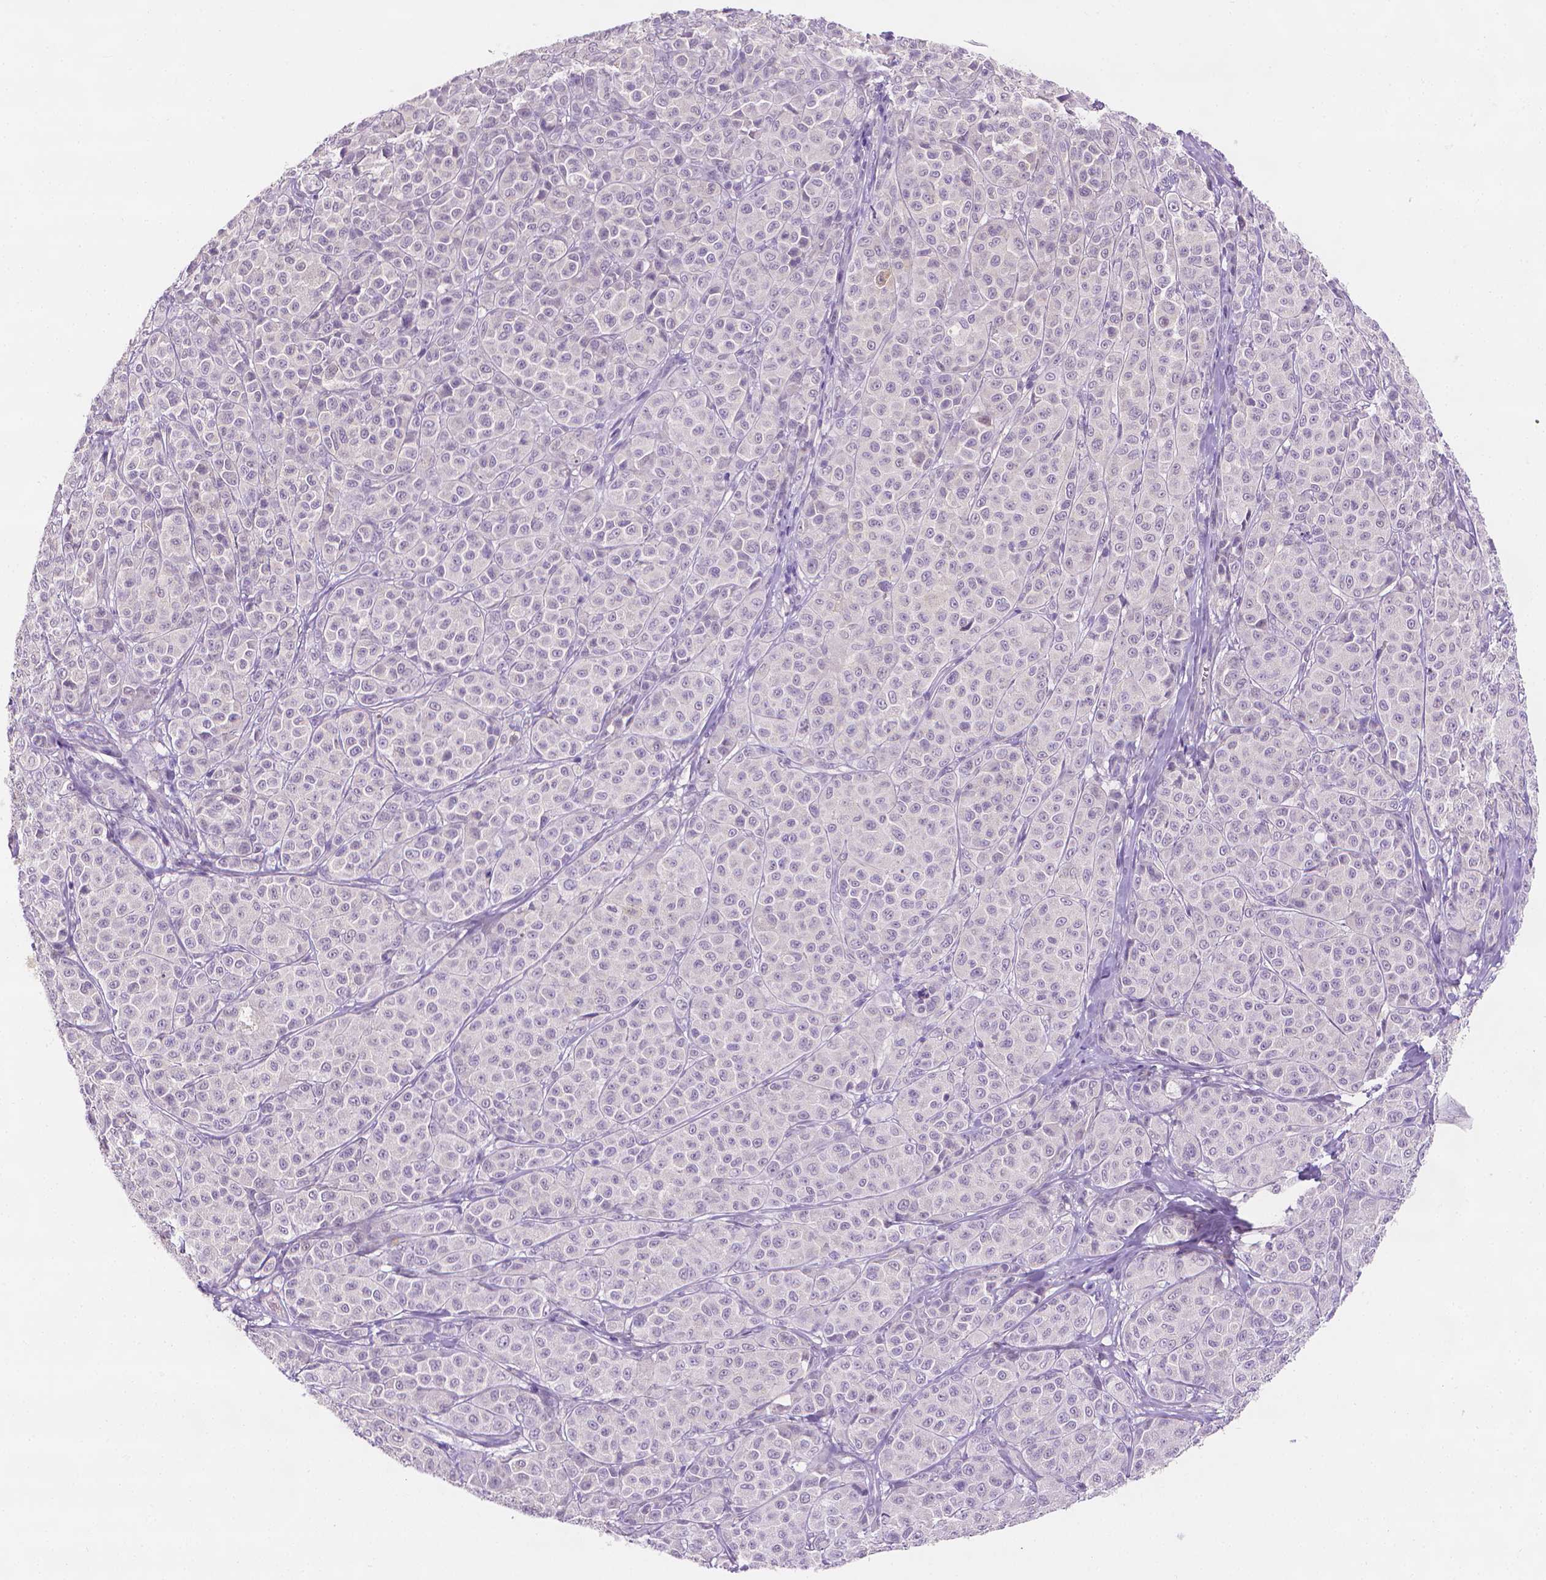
{"staining": {"intensity": "negative", "quantity": "none", "location": "none"}, "tissue": "melanoma", "cell_type": "Tumor cells", "image_type": "cancer", "snomed": [{"axis": "morphology", "description": "Malignant melanoma, NOS"}, {"axis": "topography", "description": "Skin"}], "caption": "Photomicrograph shows no significant protein staining in tumor cells of melanoma.", "gene": "FASN", "patient": {"sex": "male", "age": 89}}